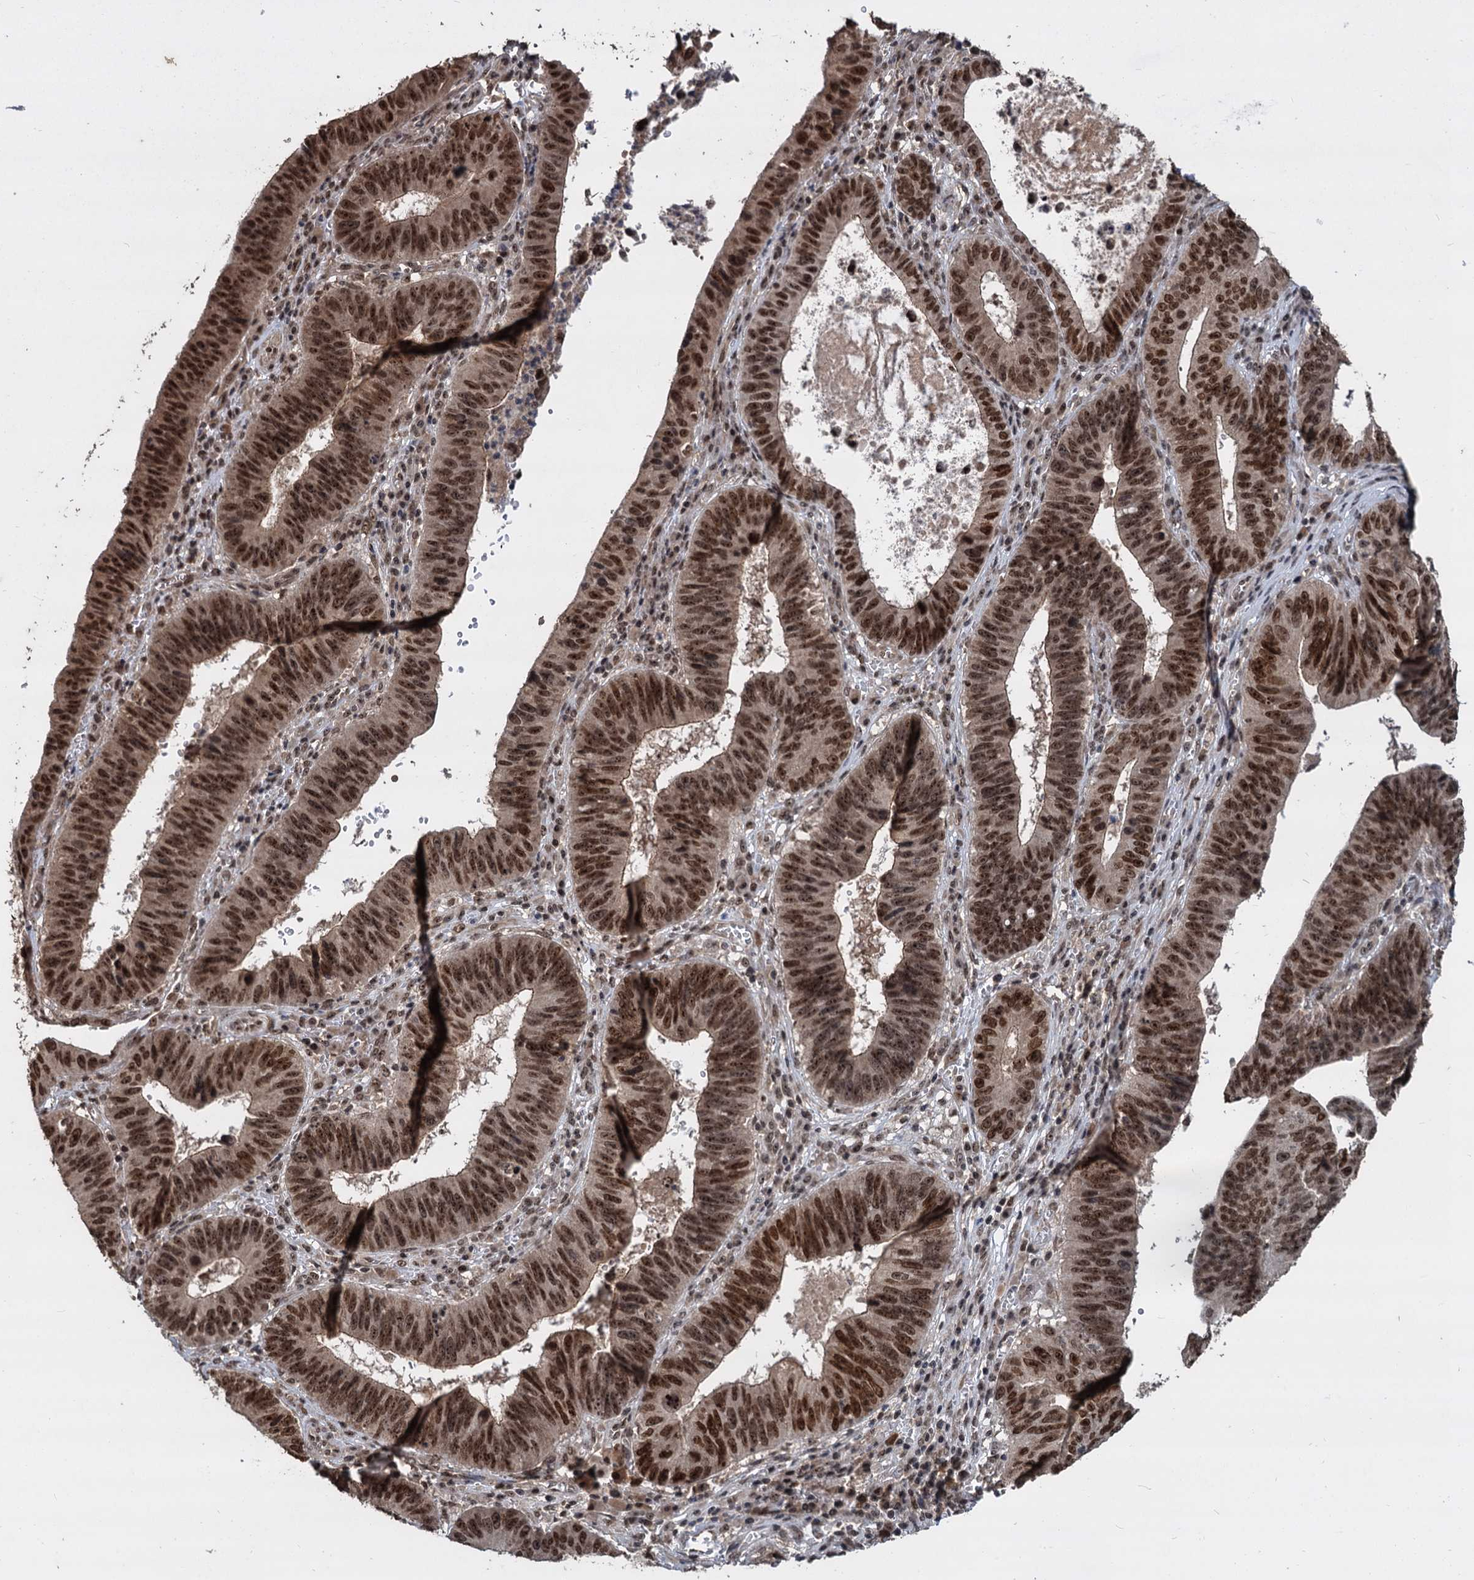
{"staining": {"intensity": "moderate", "quantity": ">75%", "location": "nuclear"}, "tissue": "stomach cancer", "cell_type": "Tumor cells", "image_type": "cancer", "snomed": [{"axis": "morphology", "description": "Adenocarcinoma, NOS"}, {"axis": "topography", "description": "Stomach"}], "caption": "Protein analysis of stomach cancer (adenocarcinoma) tissue displays moderate nuclear positivity in approximately >75% of tumor cells.", "gene": "FAM216B", "patient": {"sex": "male", "age": 59}}